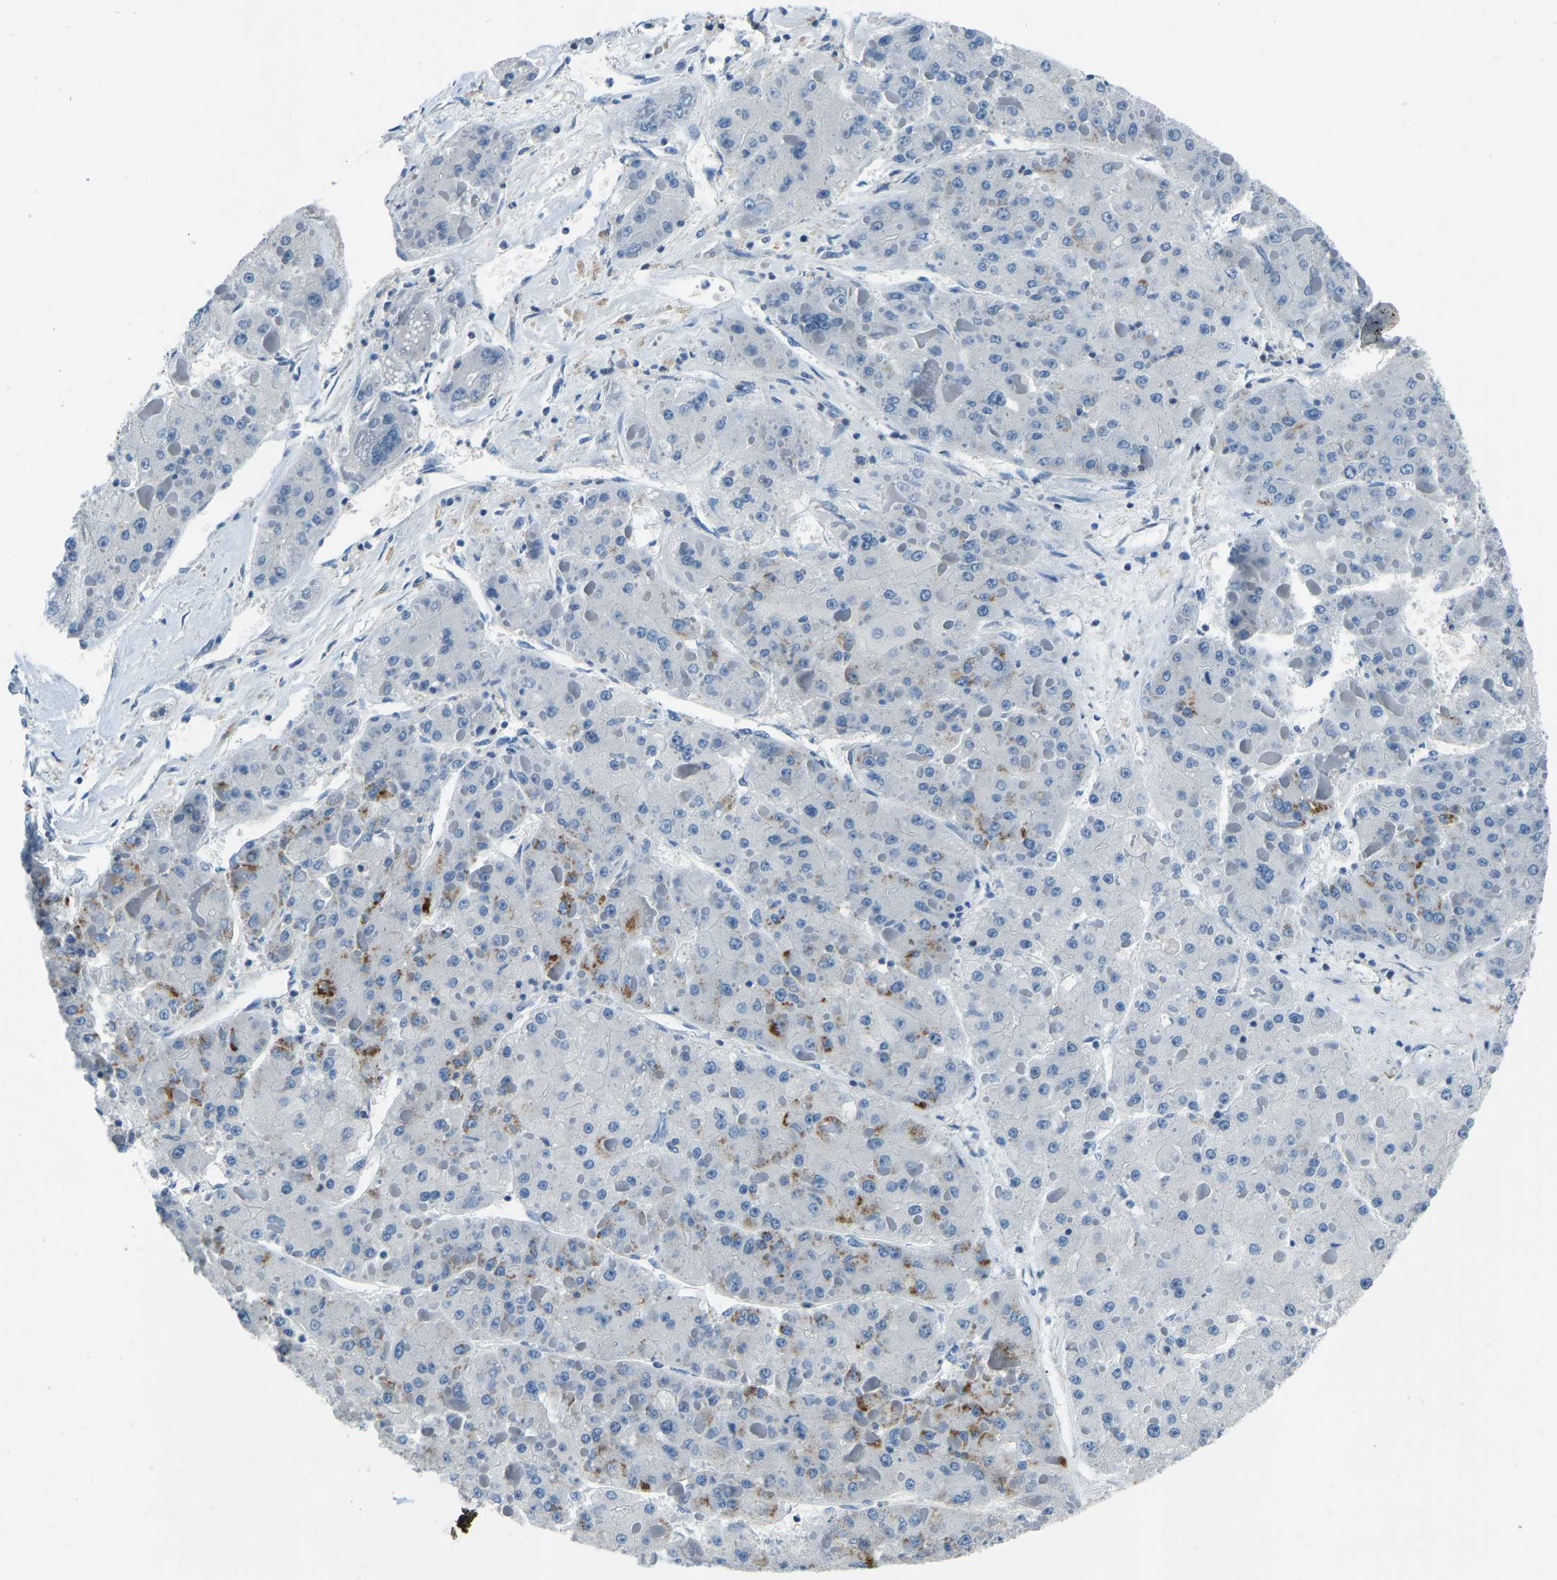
{"staining": {"intensity": "moderate", "quantity": "<25%", "location": "cytoplasmic/membranous"}, "tissue": "liver cancer", "cell_type": "Tumor cells", "image_type": "cancer", "snomed": [{"axis": "morphology", "description": "Carcinoma, Hepatocellular, NOS"}, {"axis": "topography", "description": "Liver"}], "caption": "Moderate cytoplasmic/membranous protein positivity is appreciated in about <25% of tumor cells in liver hepatocellular carcinoma.", "gene": "XIRP1", "patient": {"sex": "female", "age": 73}}